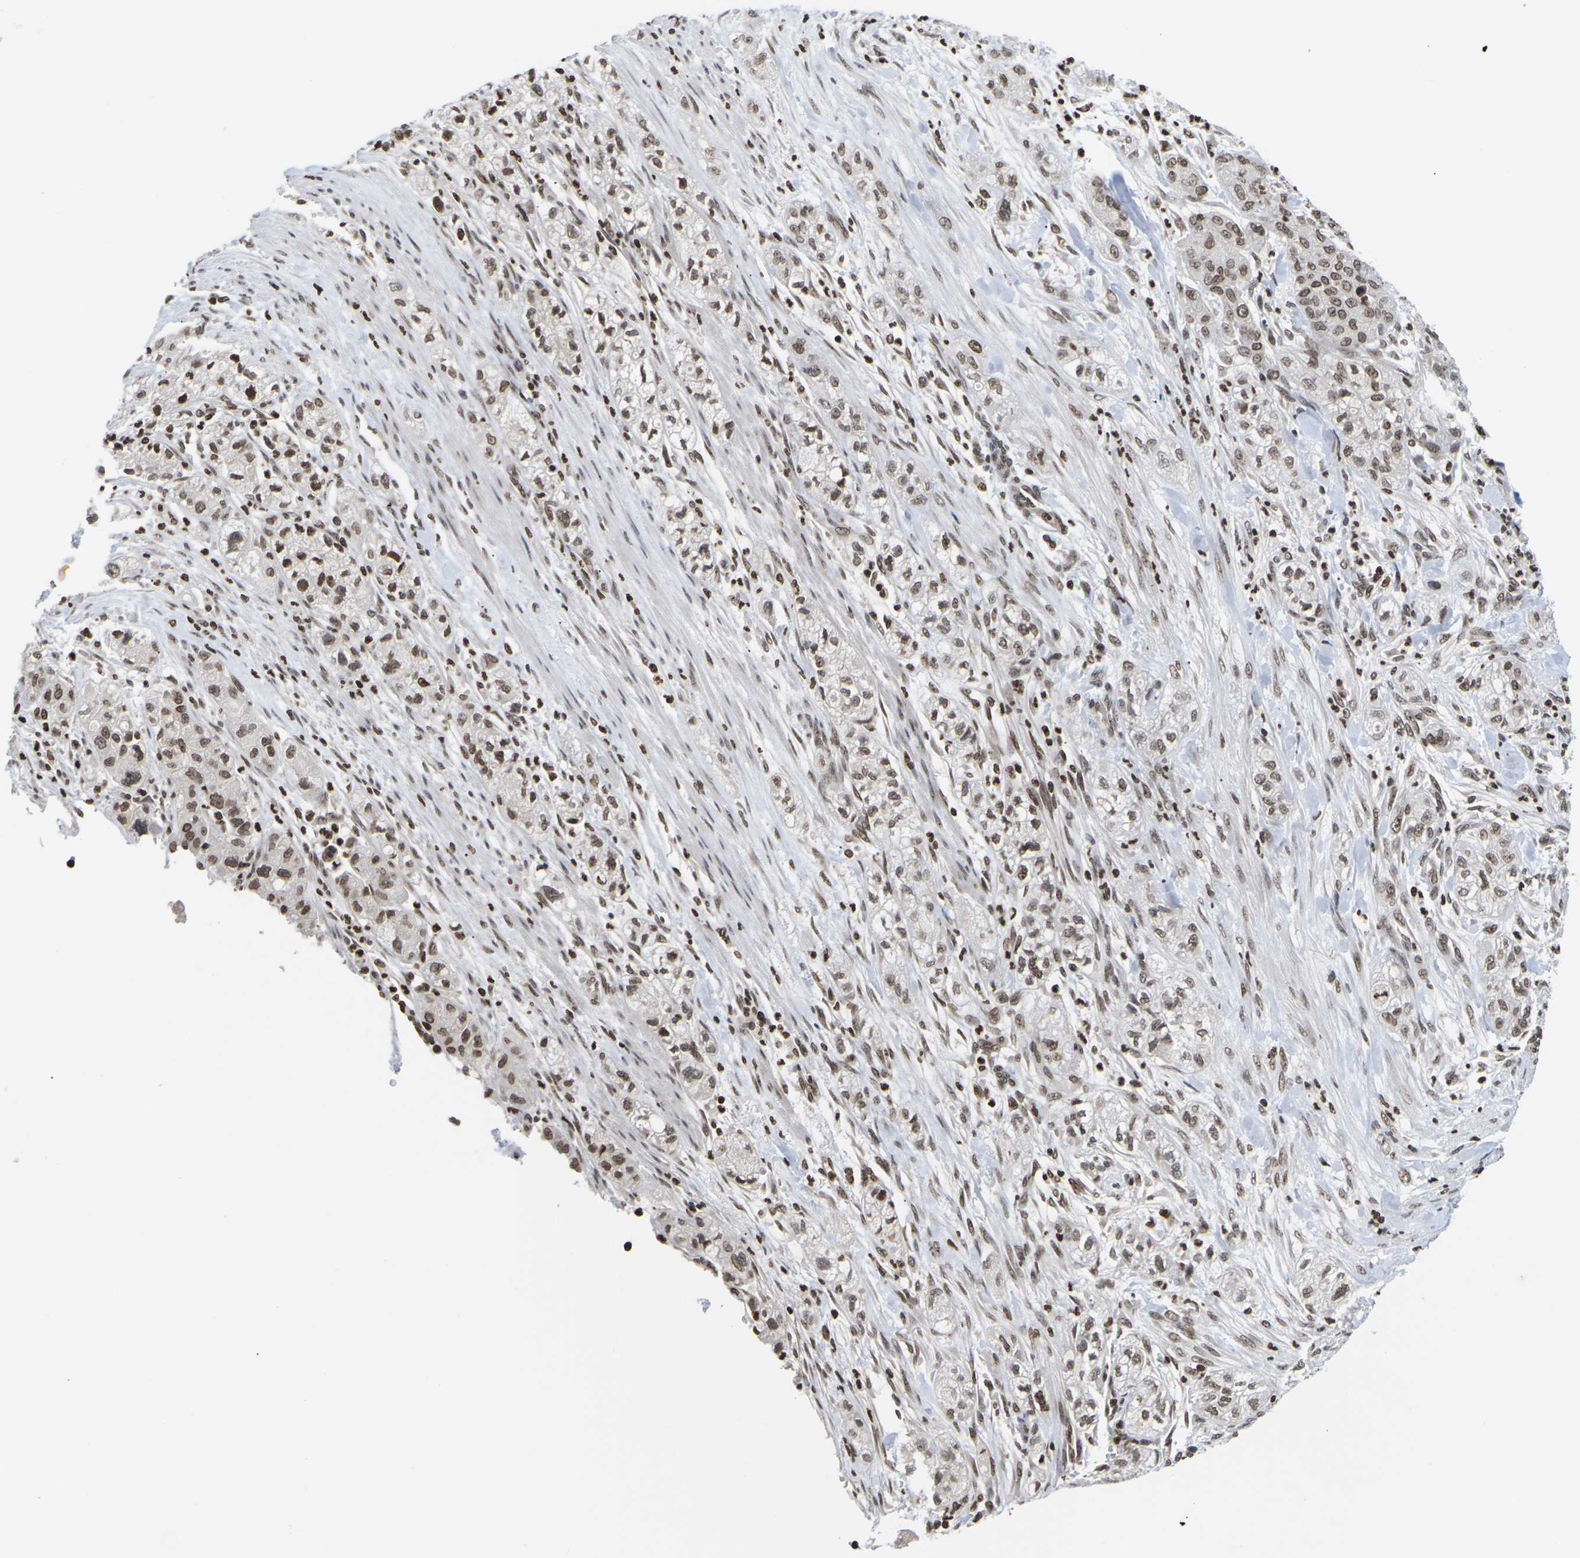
{"staining": {"intensity": "moderate", "quantity": ">75%", "location": "nuclear"}, "tissue": "pancreatic cancer", "cell_type": "Tumor cells", "image_type": "cancer", "snomed": [{"axis": "morphology", "description": "Adenocarcinoma, NOS"}, {"axis": "topography", "description": "Pancreas"}], "caption": "The photomicrograph demonstrates a brown stain indicating the presence of a protein in the nuclear of tumor cells in pancreatic cancer (adenocarcinoma). The protein is stained brown, and the nuclei are stained in blue (DAB (3,3'-diaminobenzidine) IHC with brightfield microscopy, high magnification).", "gene": "ETV5", "patient": {"sex": "female", "age": 78}}